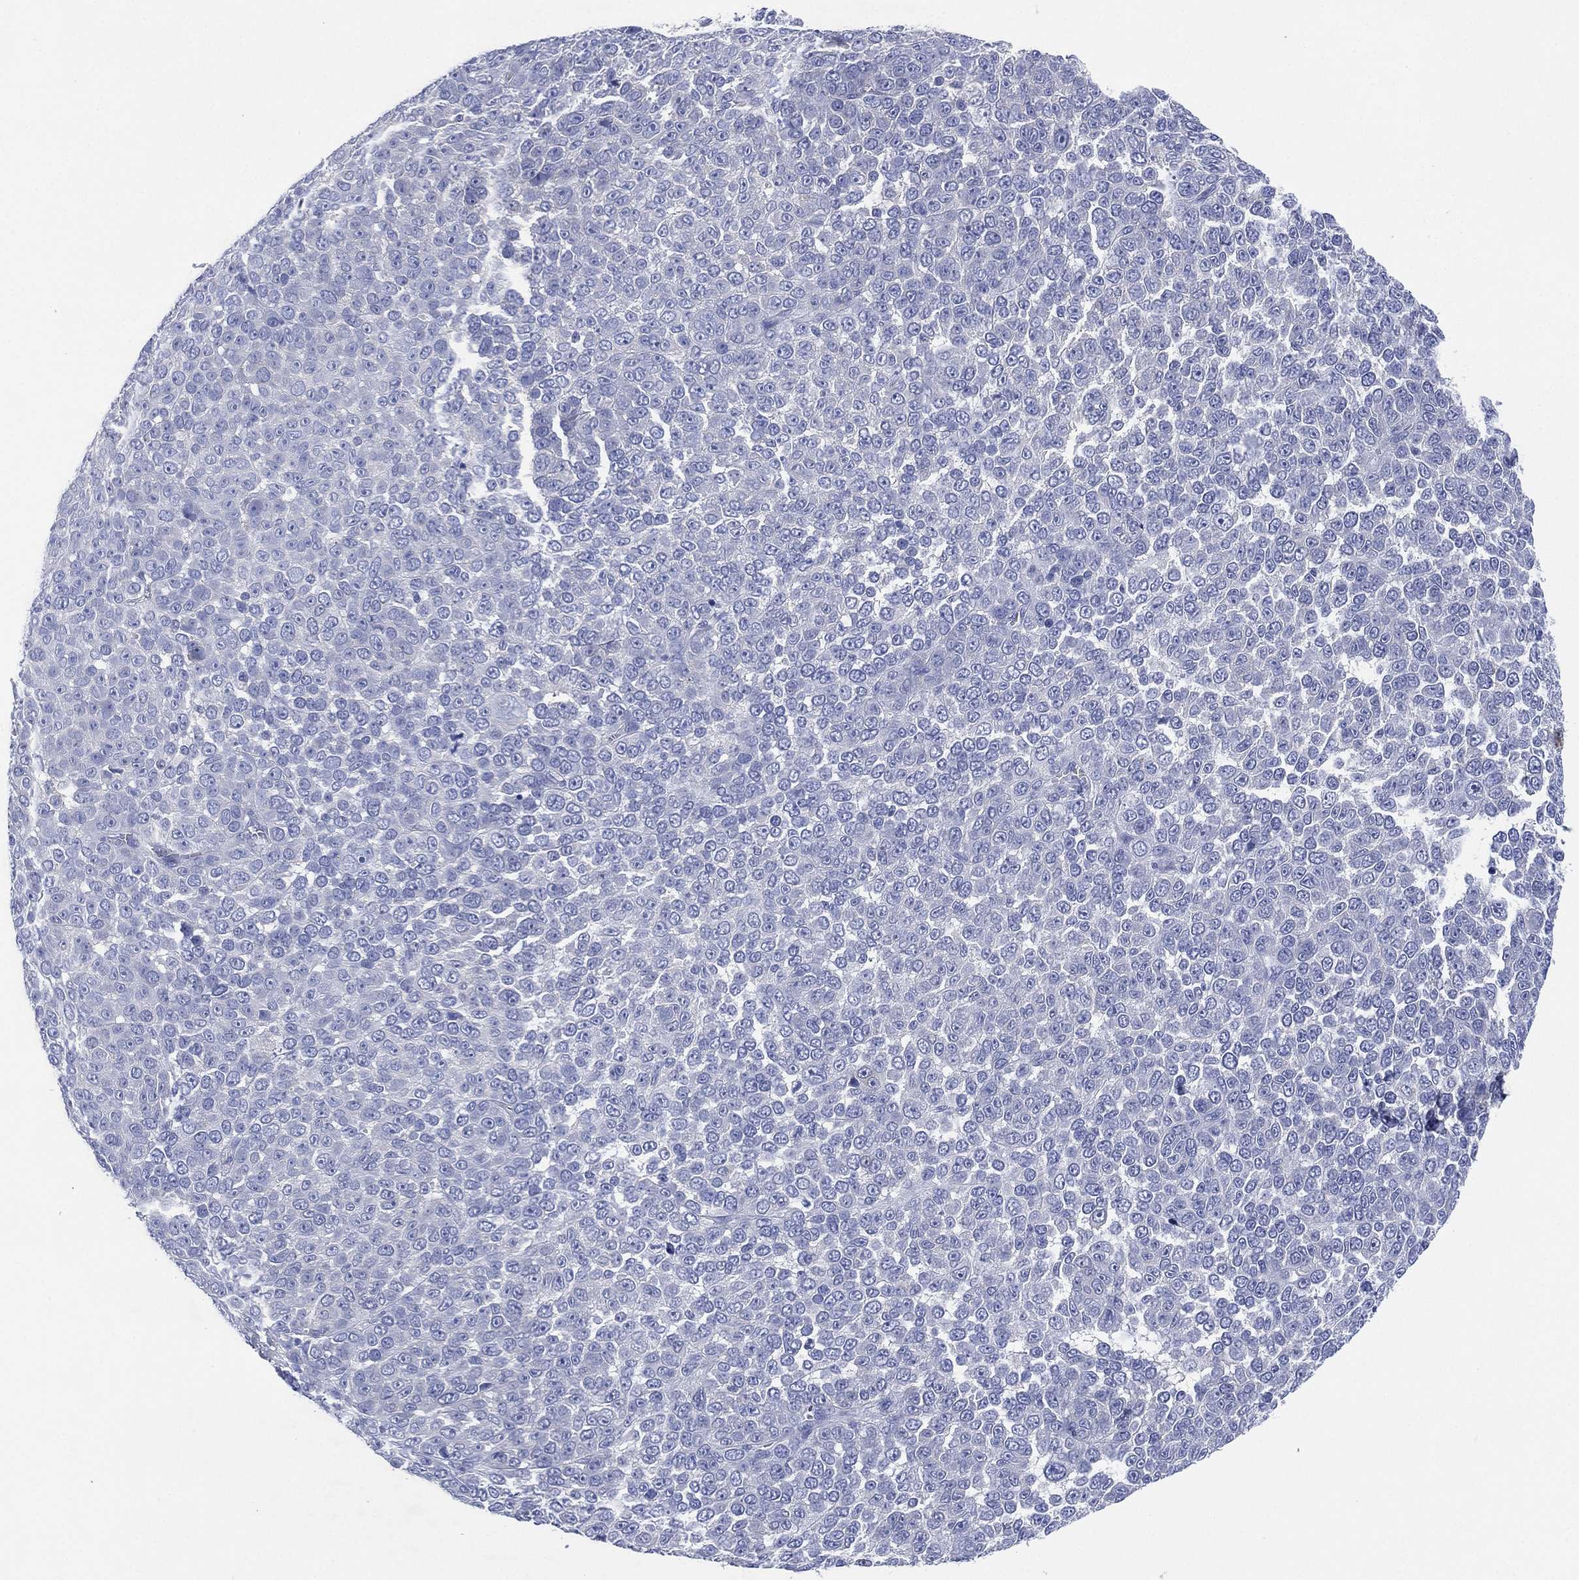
{"staining": {"intensity": "negative", "quantity": "none", "location": "none"}, "tissue": "melanoma", "cell_type": "Tumor cells", "image_type": "cancer", "snomed": [{"axis": "morphology", "description": "Malignant melanoma, NOS"}, {"axis": "topography", "description": "Skin"}], "caption": "Tumor cells are negative for brown protein staining in malignant melanoma. (DAB (3,3'-diaminobenzidine) IHC with hematoxylin counter stain).", "gene": "CHRNA3", "patient": {"sex": "female", "age": 95}}